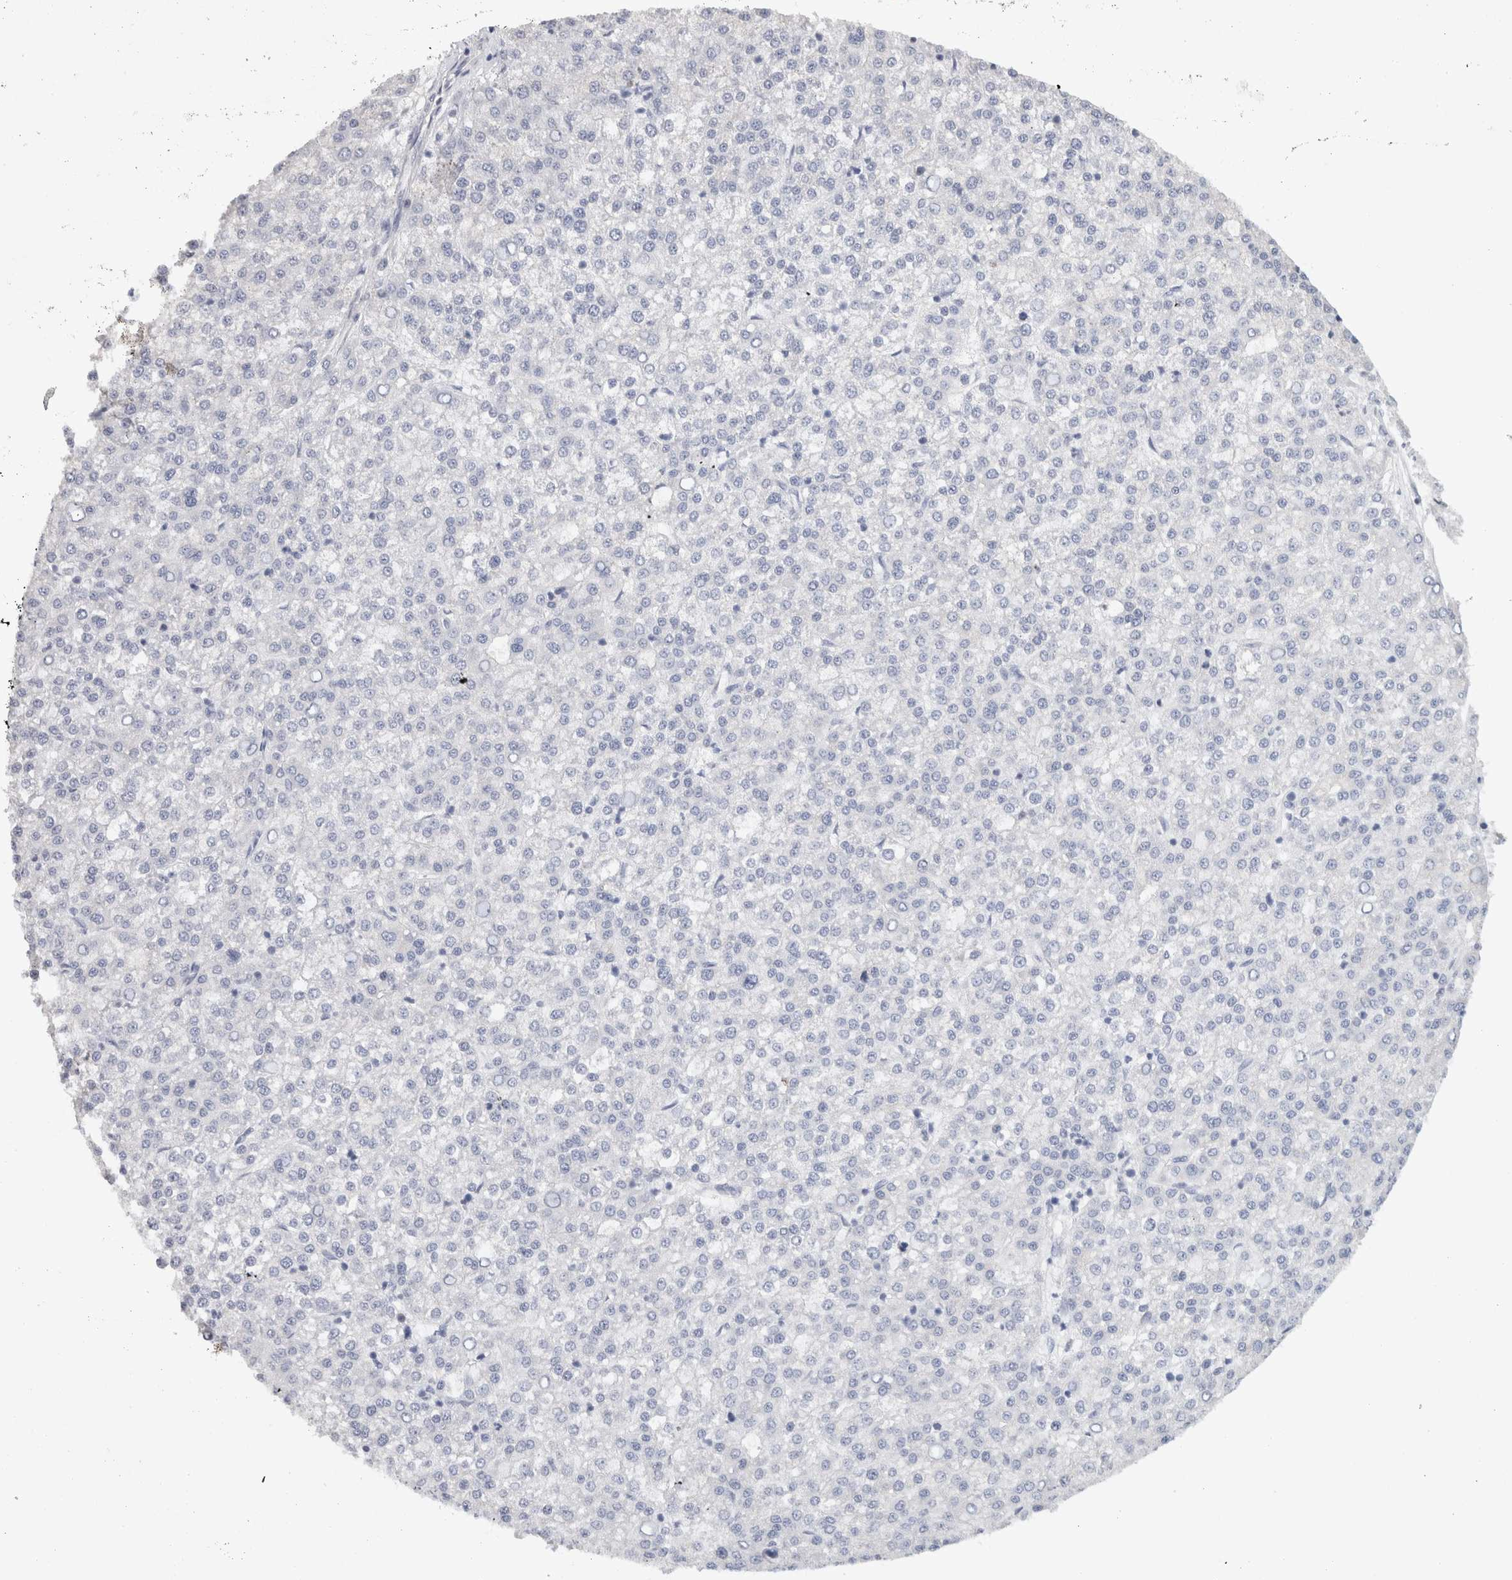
{"staining": {"intensity": "negative", "quantity": "none", "location": "none"}, "tissue": "liver cancer", "cell_type": "Tumor cells", "image_type": "cancer", "snomed": [{"axis": "morphology", "description": "Carcinoma, Hepatocellular, NOS"}, {"axis": "topography", "description": "Liver"}], "caption": "Immunohistochemical staining of liver cancer shows no significant staining in tumor cells. (Brightfield microscopy of DAB IHC at high magnification).", "gene": "STK31", "patient": {"sex": "female", "age": 58}}